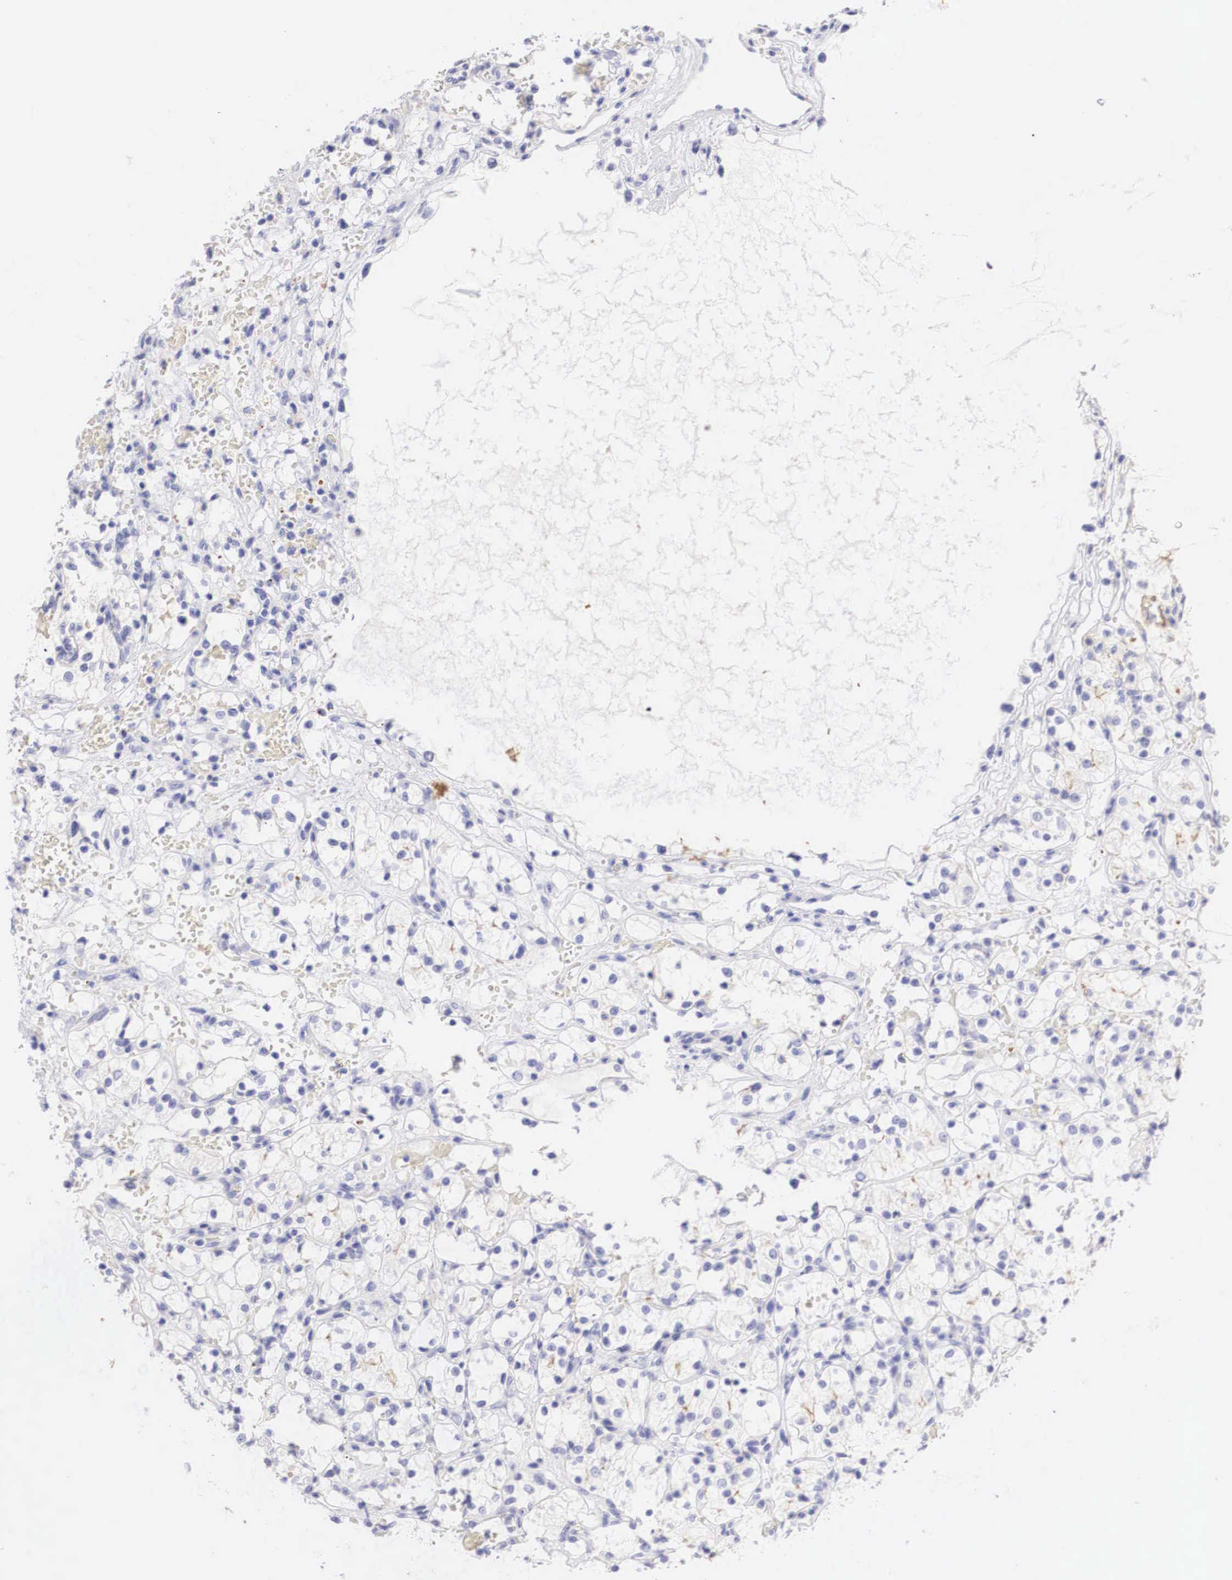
{"staining": {"intensity": "negative", "quantity": "none", "location": "none"}, "tissue": "renal cancer", "cell_type": "Tumor cells", "image_type": "cancer", "snomed": [{"axis": "morphology", "description": "Adenocarcinoma, NOS"}, {"axis": "topography", "description": "Kidney"}], "caption": "Immunohistochemistry of human adenocarcinoma (renal) displays no positivity in tumor cells.", "gene": "ERBB2", "patient": {"sex": "female", "age": 60}}